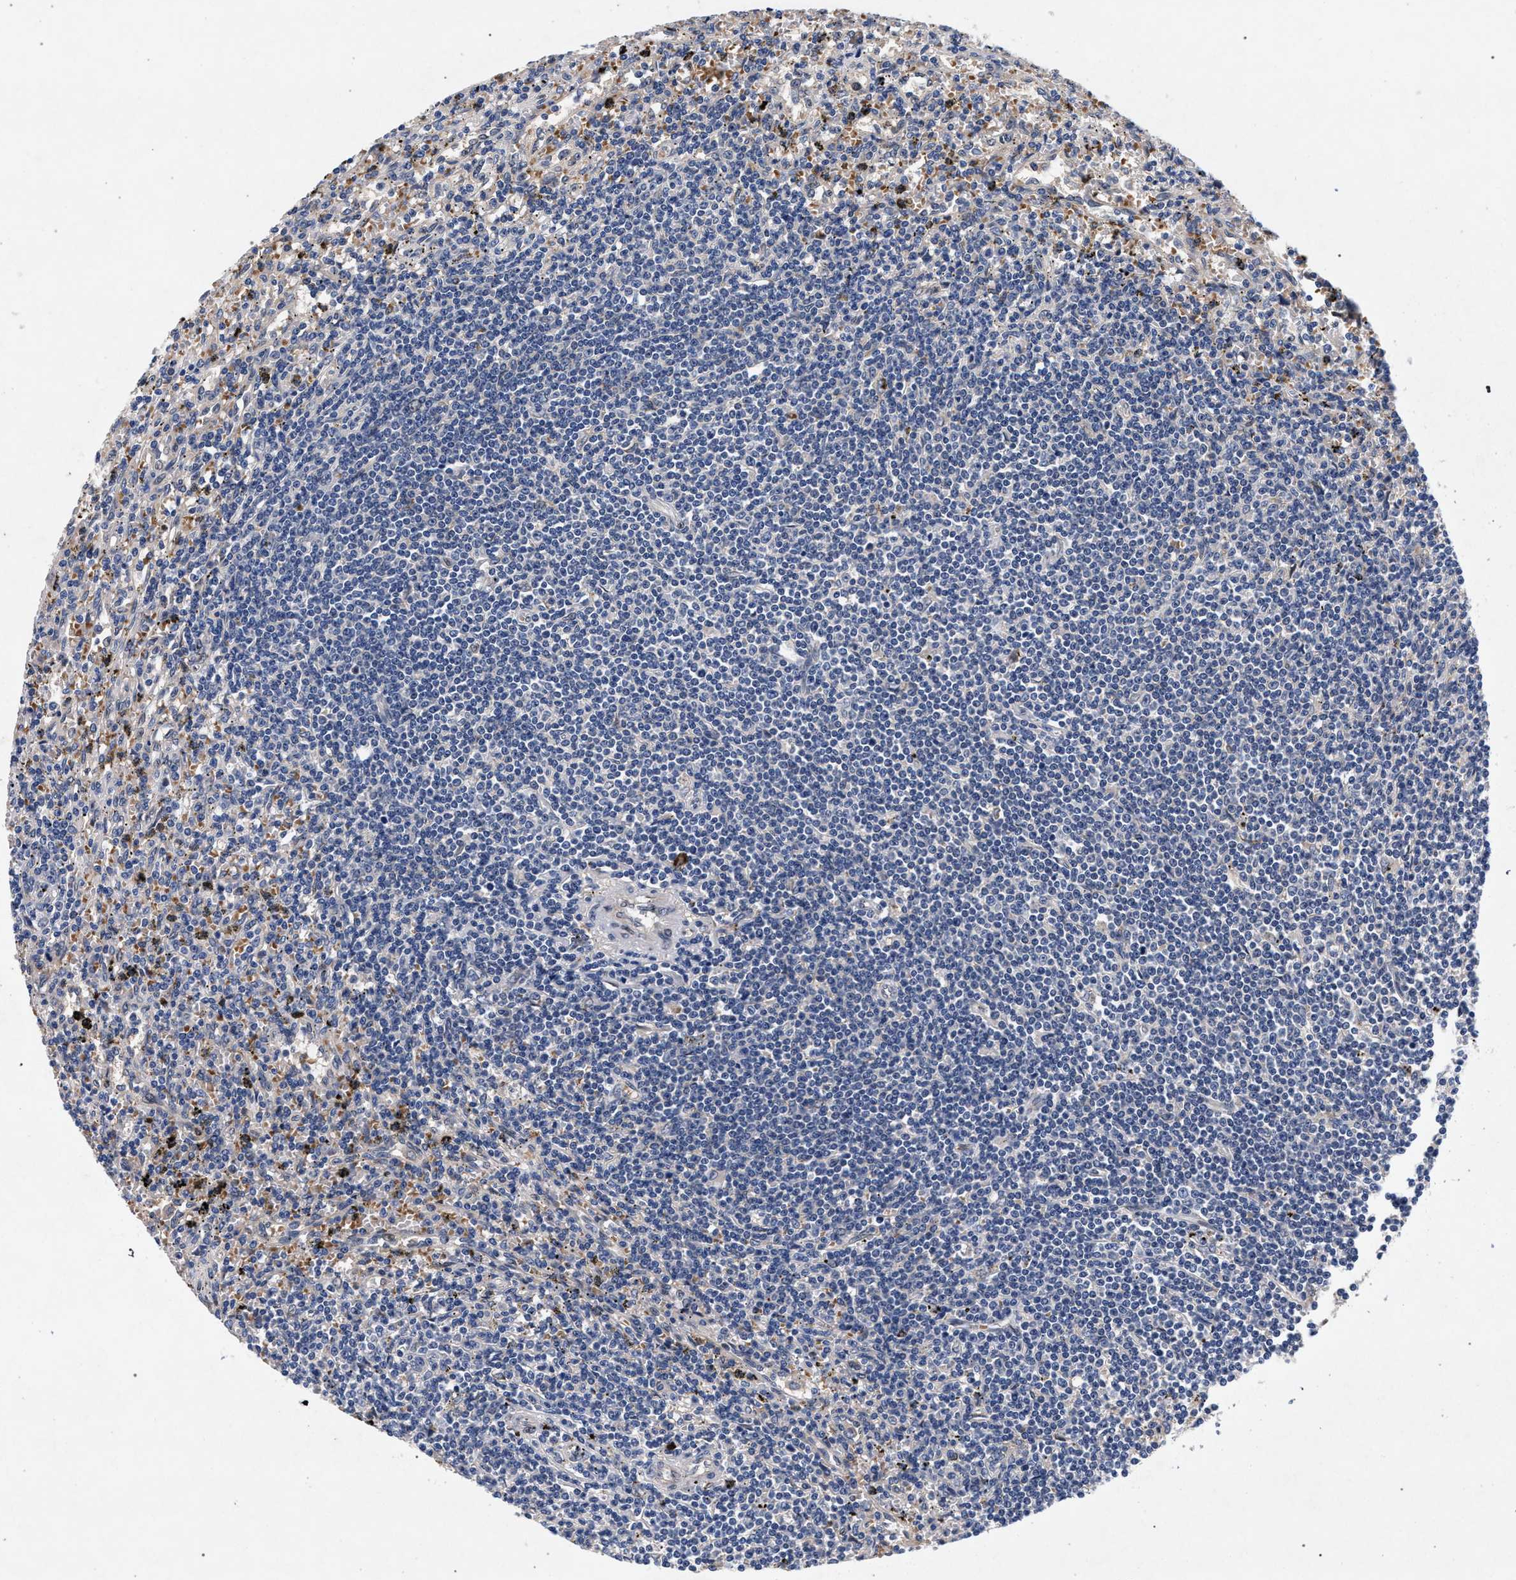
{"staining": {"intensity": "negative", "quantity": "none", "location": "none"}, "tissue": "lymphoma", "cell_type": "Tumor cells", "image_type": "cancer", "snomed": [{"axis": "morphology", "description": "Malignant lymphoma, non-Hodgkin's type, Low grade"}, {"axis": "topography", "description": "Spleen"}], "caption": "Immunohistochemistry of human low-grade malignant lymphoma, non-Hodgkin's type shows no positivity in tumor cells.", "gene": "NEK7", "patient": {"sex": "male", "age": 76}}